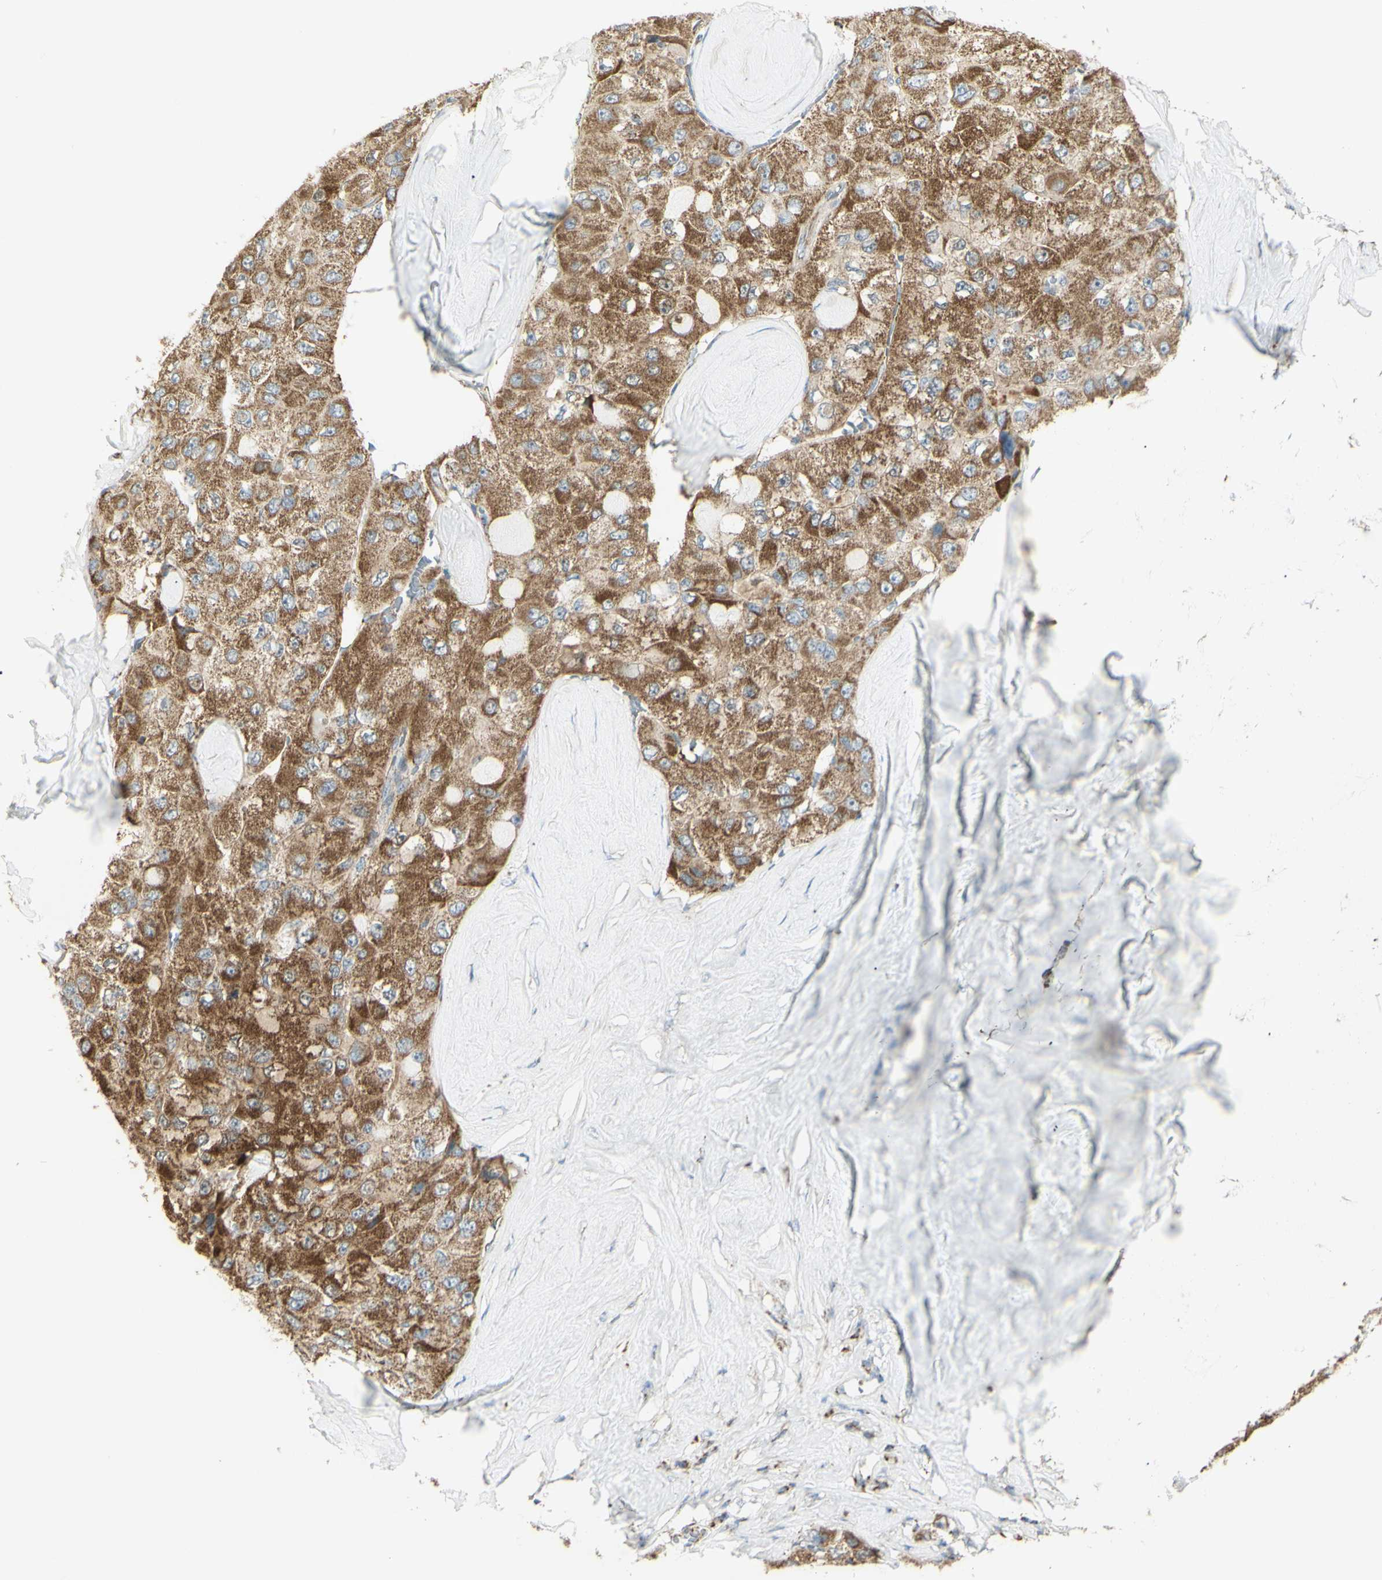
{"staining": {"intensity": "moderate", "quantity": ">75%", "location": "cytoplasmic/membranous"}, "tissue": "liver cancer", "cell_type": "Tumor cells", "image_type": "cancer", "snomed": [{"axis": "morphology", "description": "Carcinoma, Hepatocellular, NOS"}, {"axis": "topography", "description": "Liver"}], "caption": "An IHC micrograph of neoplastic tissue is shown. Protein staining in brown highlights moderate cytoplasmic/membranous positivity in liver cancer (hepatocellular carcinoma) within tumor cells. Nuclei are stained in blue.", "gene": "LETM1", "patient": {"sex": "male", "age": 80}}